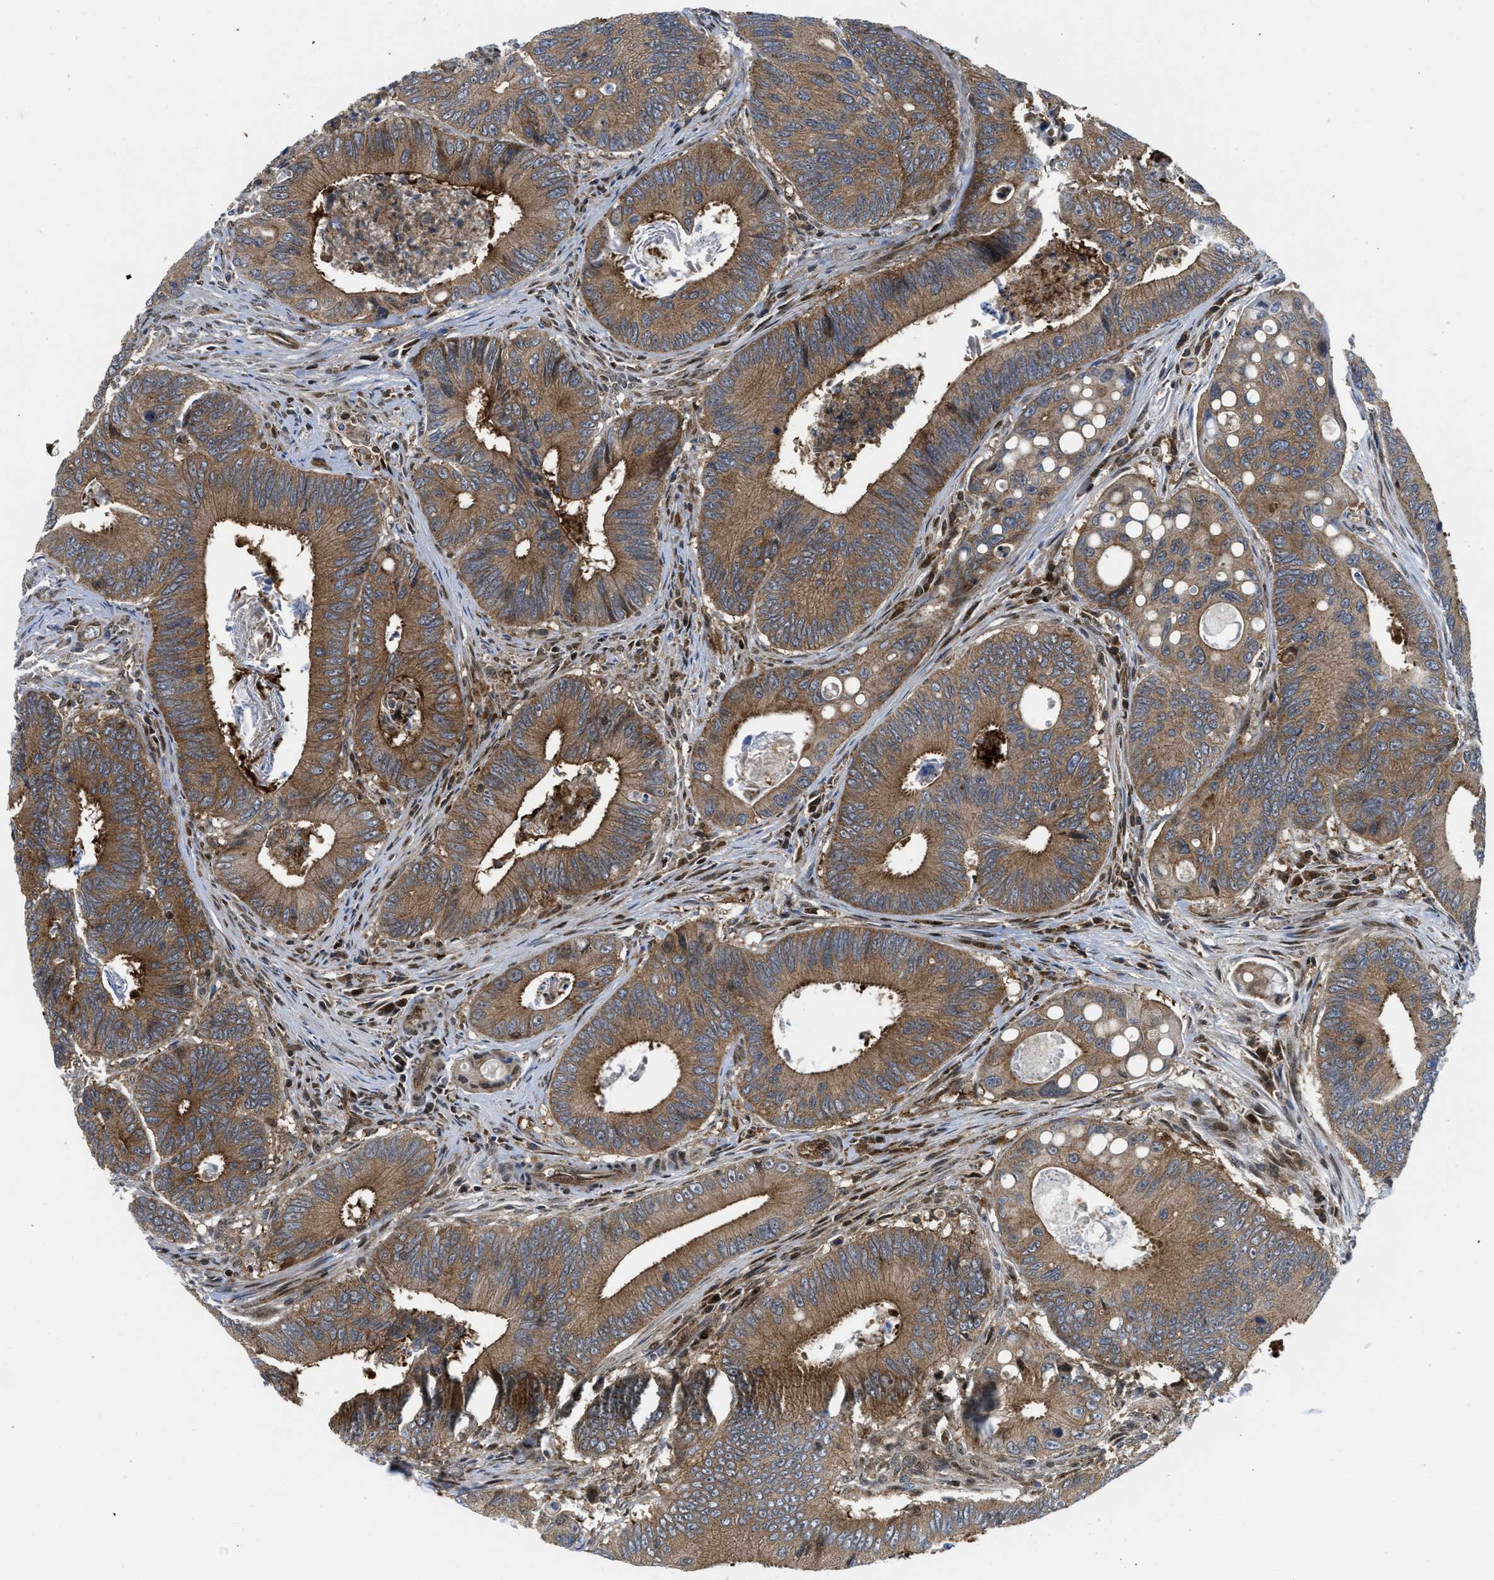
{"staining": {"intensity": "moderate", "quantity": ">75%", "location": "cytoplasmic/membranous"}, "tissue": "colorectal cancer", "cell_type": "Tumor cells", "image_type": "cancer", "snomed": [{"axis": "morphology", "description": "Inflammation, NOS"}, {"axis": "morphology", "description": "Adenocarcinoma, NOS"}, {"axis": "topography", "description": "Colon"}], "caption": "This micrograph shows colorectal cancer (adenocarcinoma) stained with IHC to label a protein in brown. The cytoplasmic/membranous of tumor cells show moderate positivity for the protein. Nuclei are counter-stained blue.", "gene": "PPP2CB", "patient": {"sex": "male", "age": 72}}